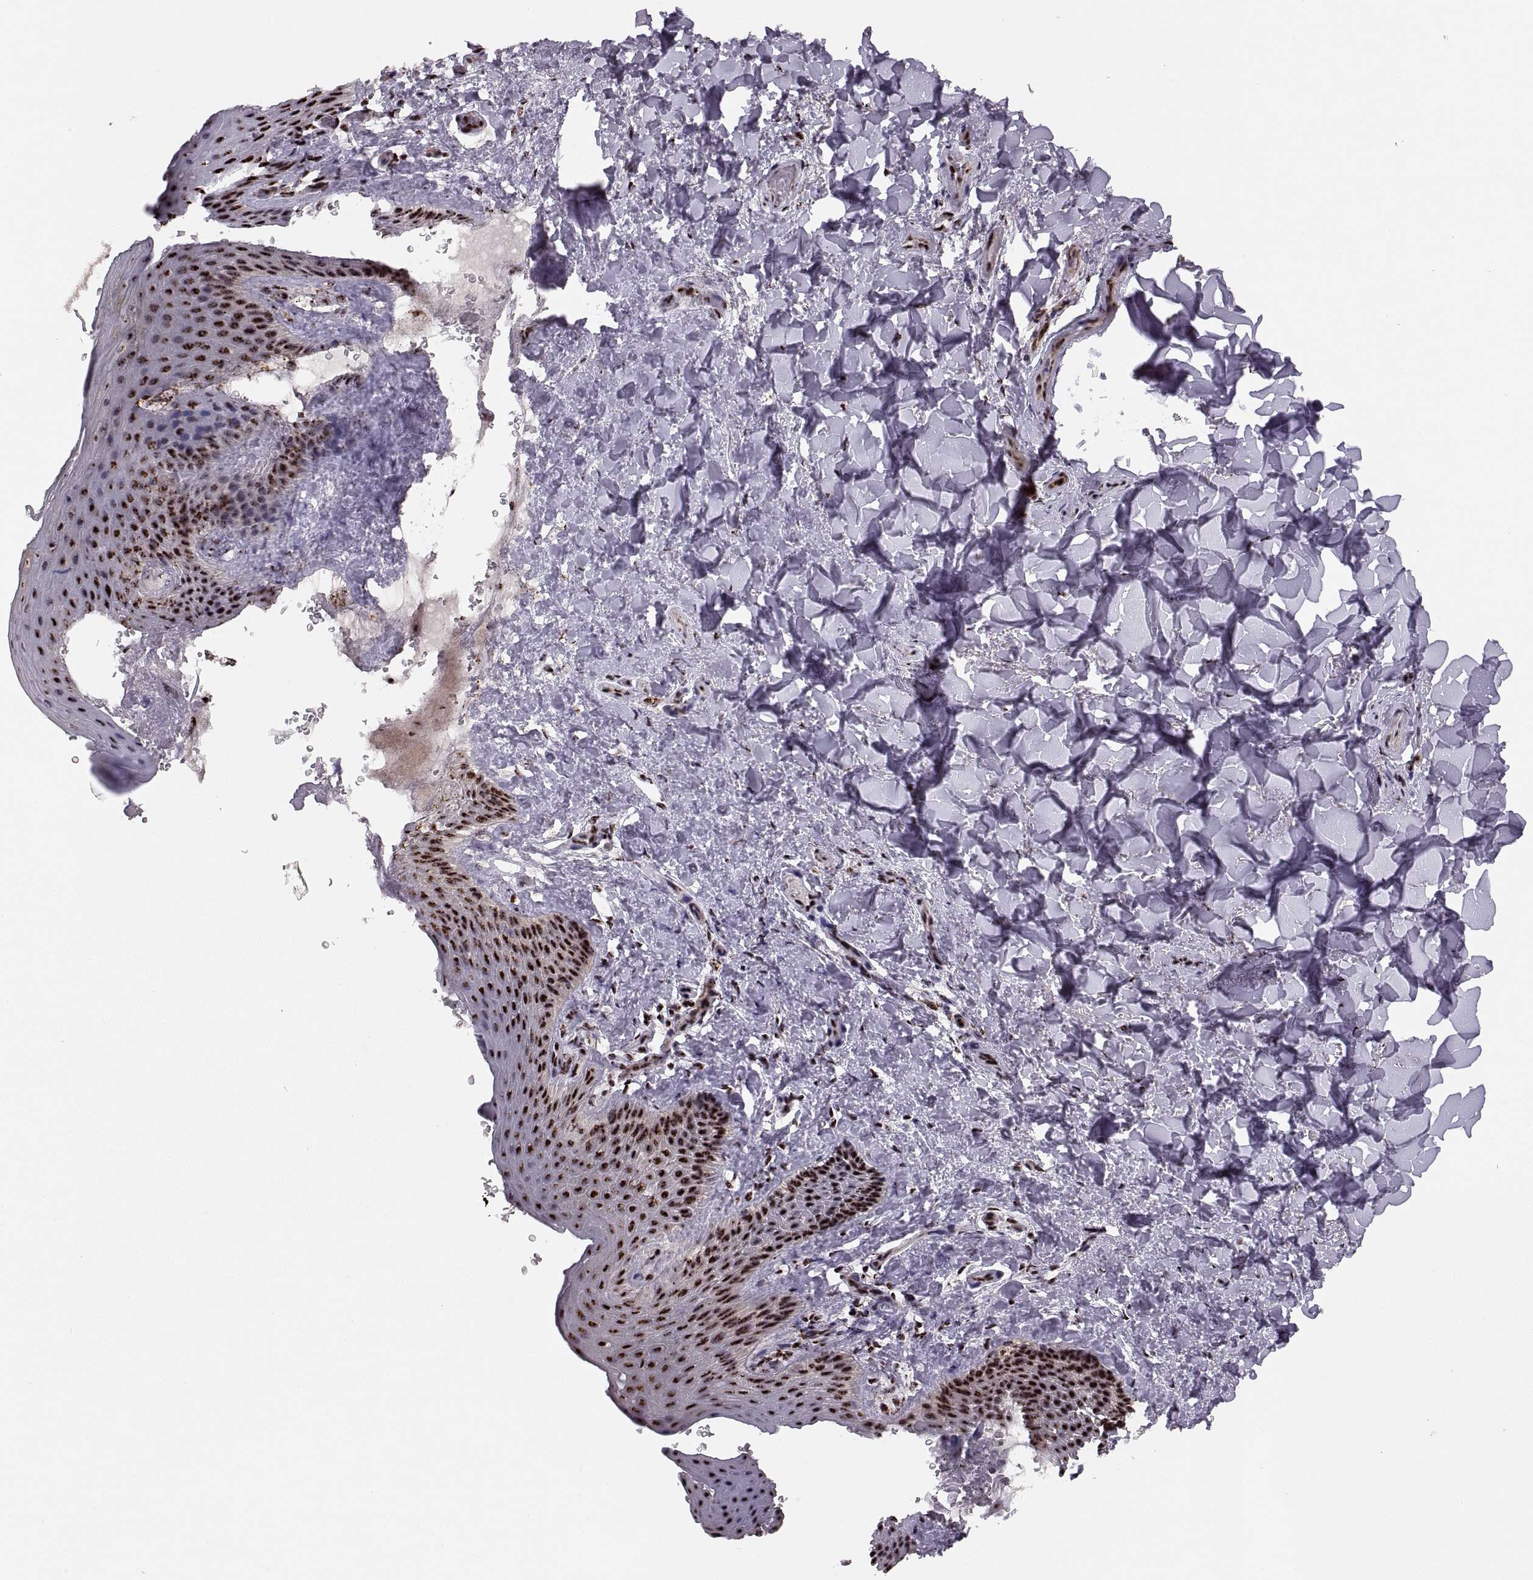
{"staining": {"intensity": "strong", "quantity": ">75%", "location": "nuclear"}, "tissue": "skin", "cell_type": "Epidermal cells", "image_type": "normal", "snomed": [{"axis": "morphology", "description": "Normal tissue, NOS"}, {"axis": "topography", "description": "Anal"}], "caption": "Unremarkable skin shows strong nuclear staining in about >75% of epidermal cells.", "gene": "ZCCHC17", "patient": {"sex": "male", "age": 36}}